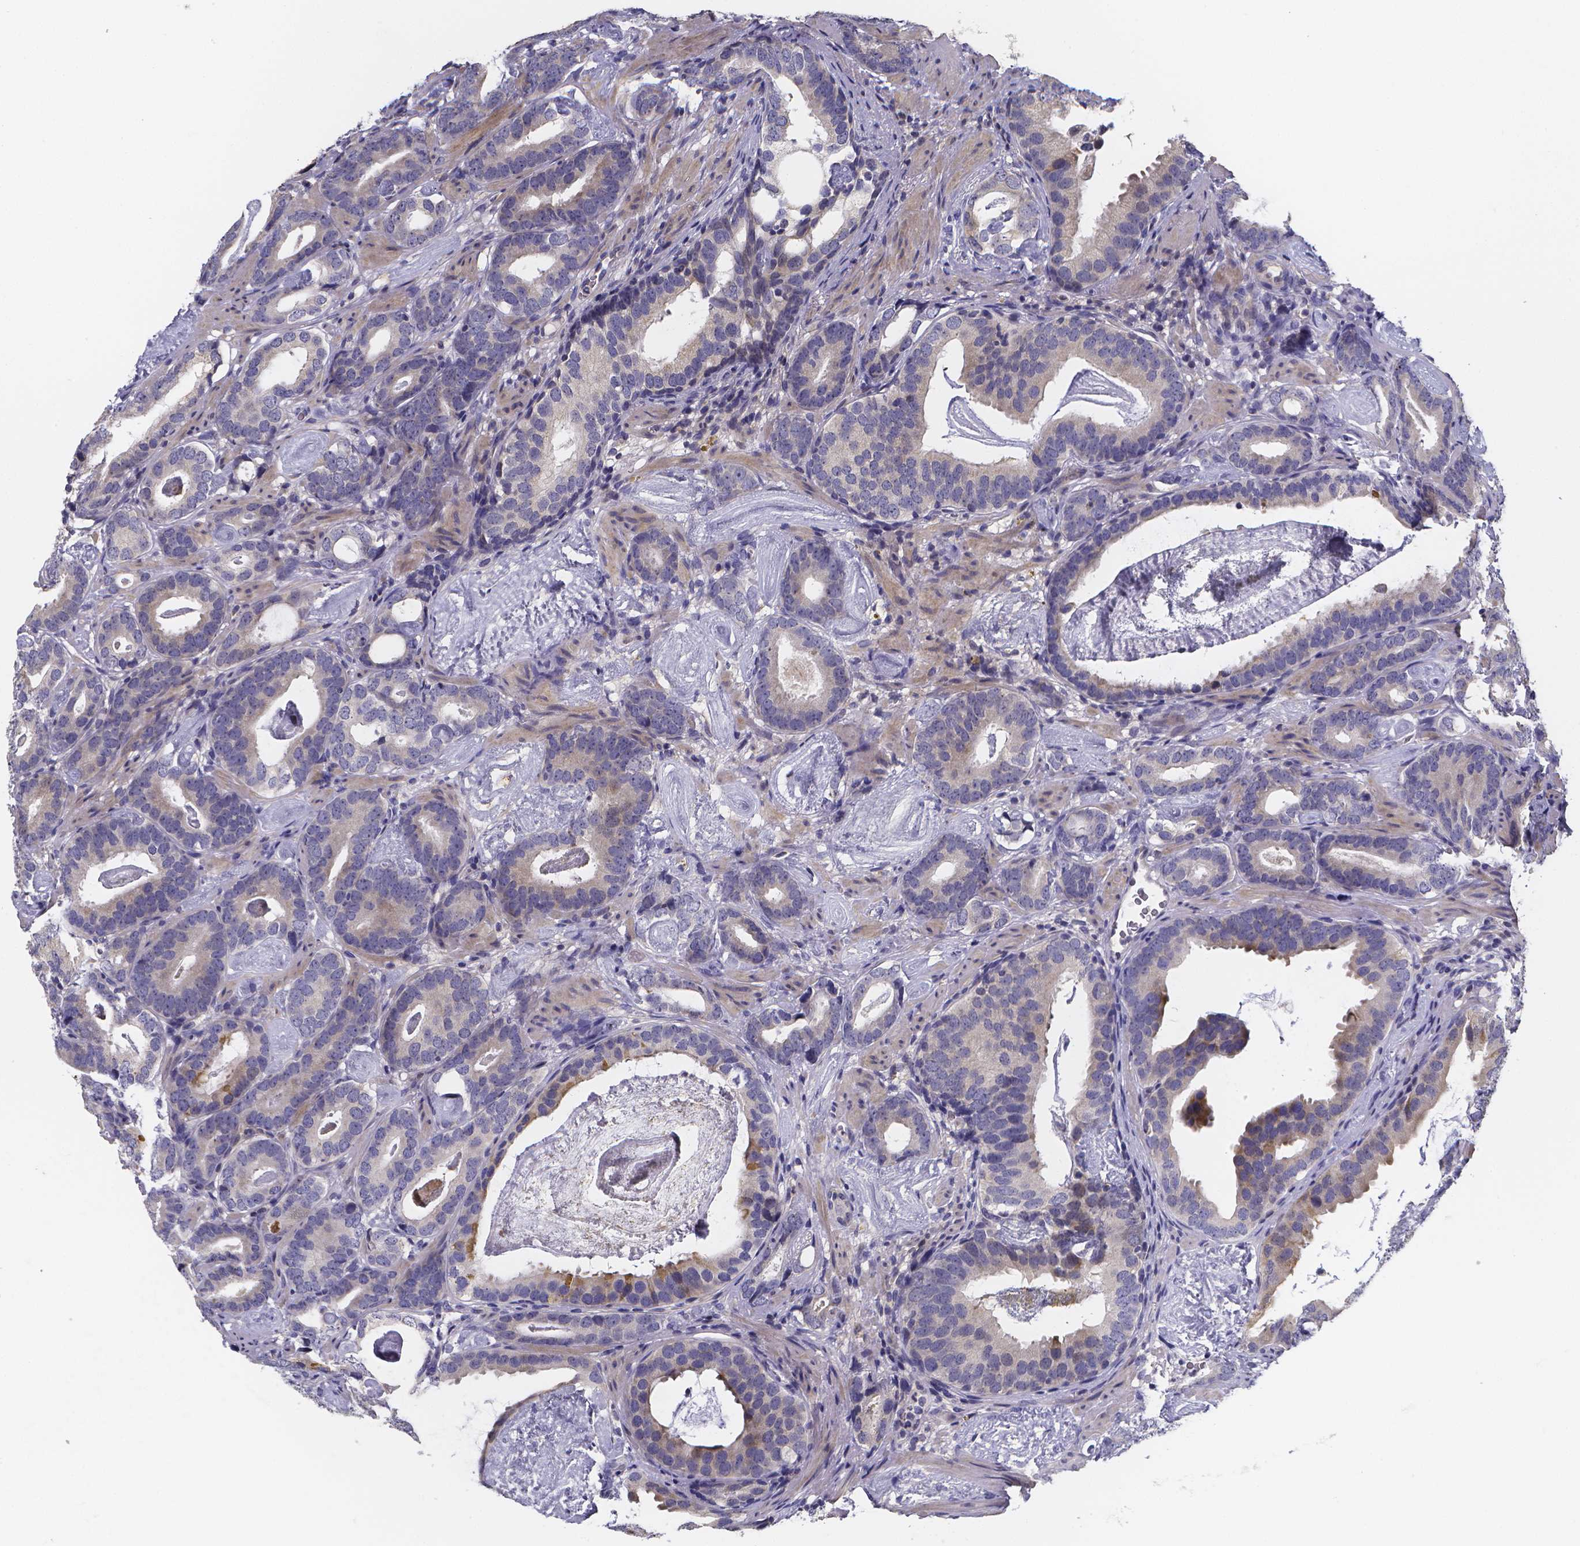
{"staining": {"intensity": "moderate", "quantity": "<25%", "location": "cytoplasmic/membranous"}, "tissue": "prostate cancer", "cell_type": "Tumor cells", "image_type": "cancer", "snomed": [{"axis": "morphology", "description": "Adenocarcinoma, Low grade"}, {"axis": "topography", "description": "Prostate and seminal vesicle, NOS"}], "caption": "A brown stain highlights moderate cytoplasmic/membranous positivity of a protein in human prostate cancer tumor cells.", "gene": "PAH", "patient": {"sex": "male", "age": 71}}